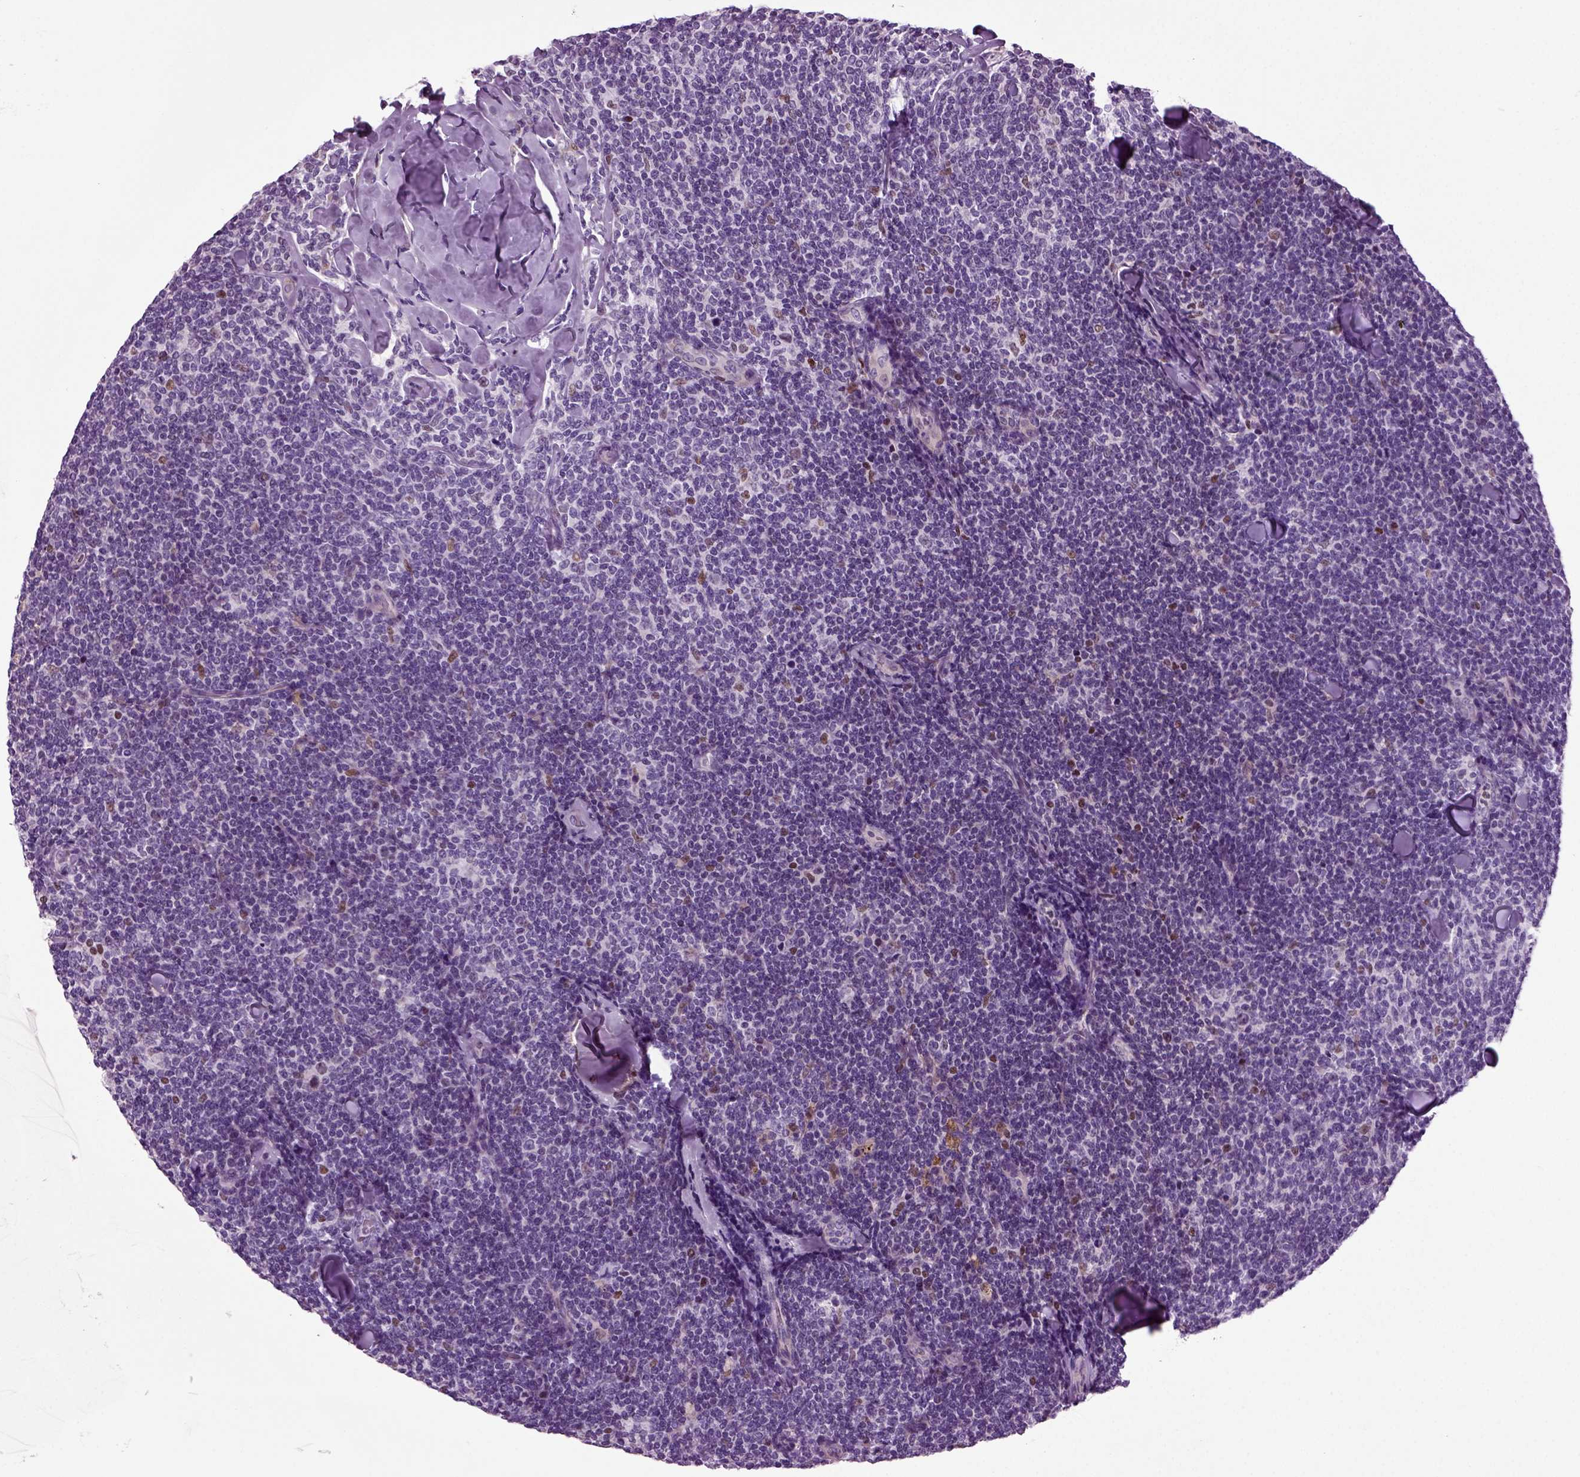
{"staining": {"intensity": "negative", "quantity": "none", "location": "none"}, "tissue": "lymphoma", "cell_type": "Tumor cells", "image_type": "cancer", "snomed": [{"axis": "morphology", "description": "Malignant lymphoma, non-Hodgkin's type, Low grade"}, {"axis": "topography", "description": "Lymph node"}], "caption": "This is an immunohistochemistry image of human malignant lymphoma, non-Hodgkin's type (low-grade). There is no staining in tumor cells.", "gene": "ARID3A", "patient": {"sex": "female", "age": 56}}